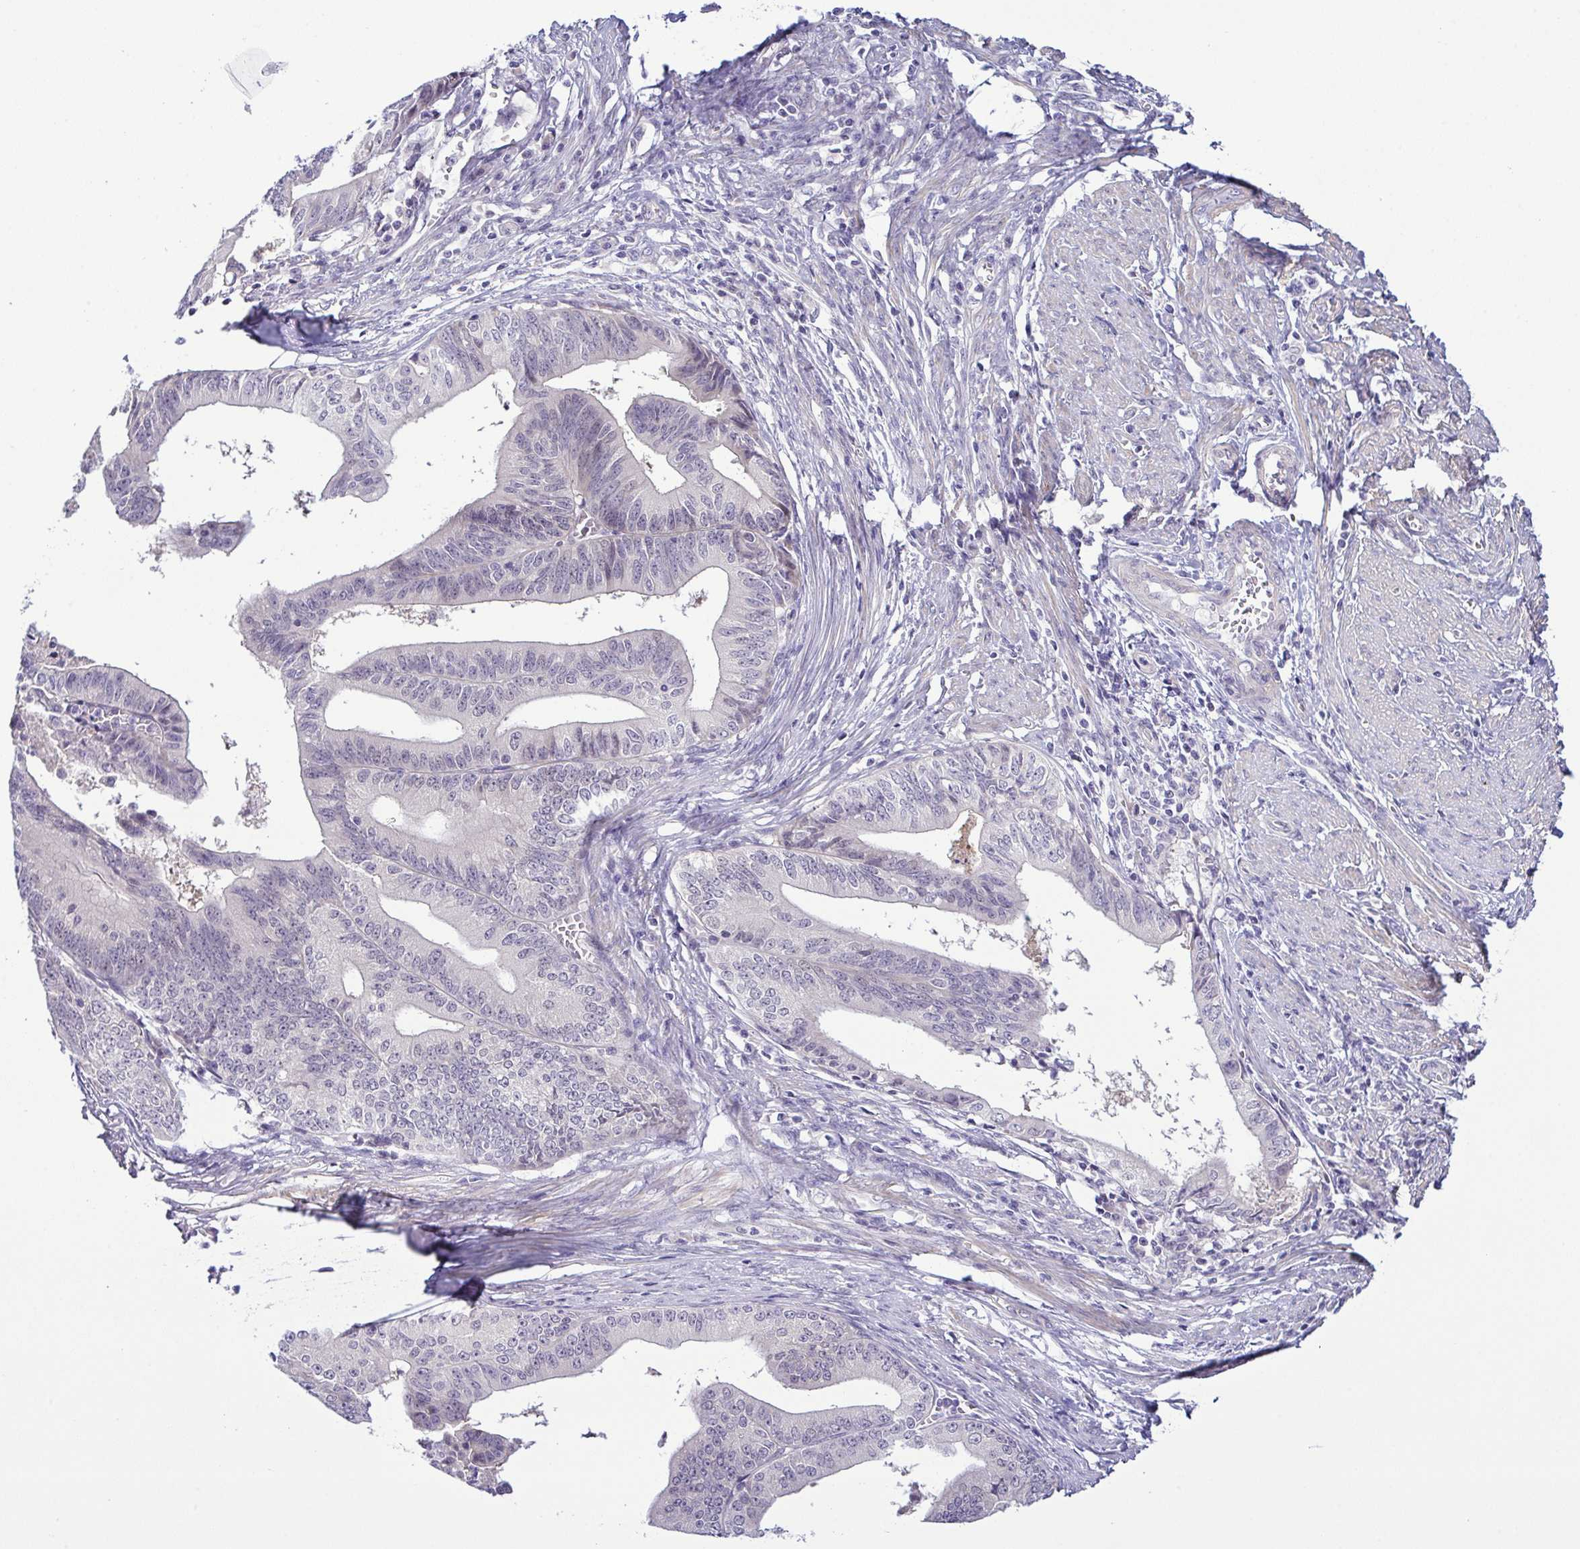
{"staining": {"intensity": "negative", "quantity": "none", "location": "none"}, "tissue": "endometrial cancer", "cell_type": "Tumor cells", "image_type": "cancer", "snomed": [{"axis": "morphology", "description": "Adenocarcinoma, NOS"}, {"axis": "topography", "description": "Endometrium"}], "caption": "Tumor cells are negative for protein expression in human endometrial cancer (adenocarcinoma).", "gene": "SYNPO2L", "patient": {"sex": "female", "age": 65}}